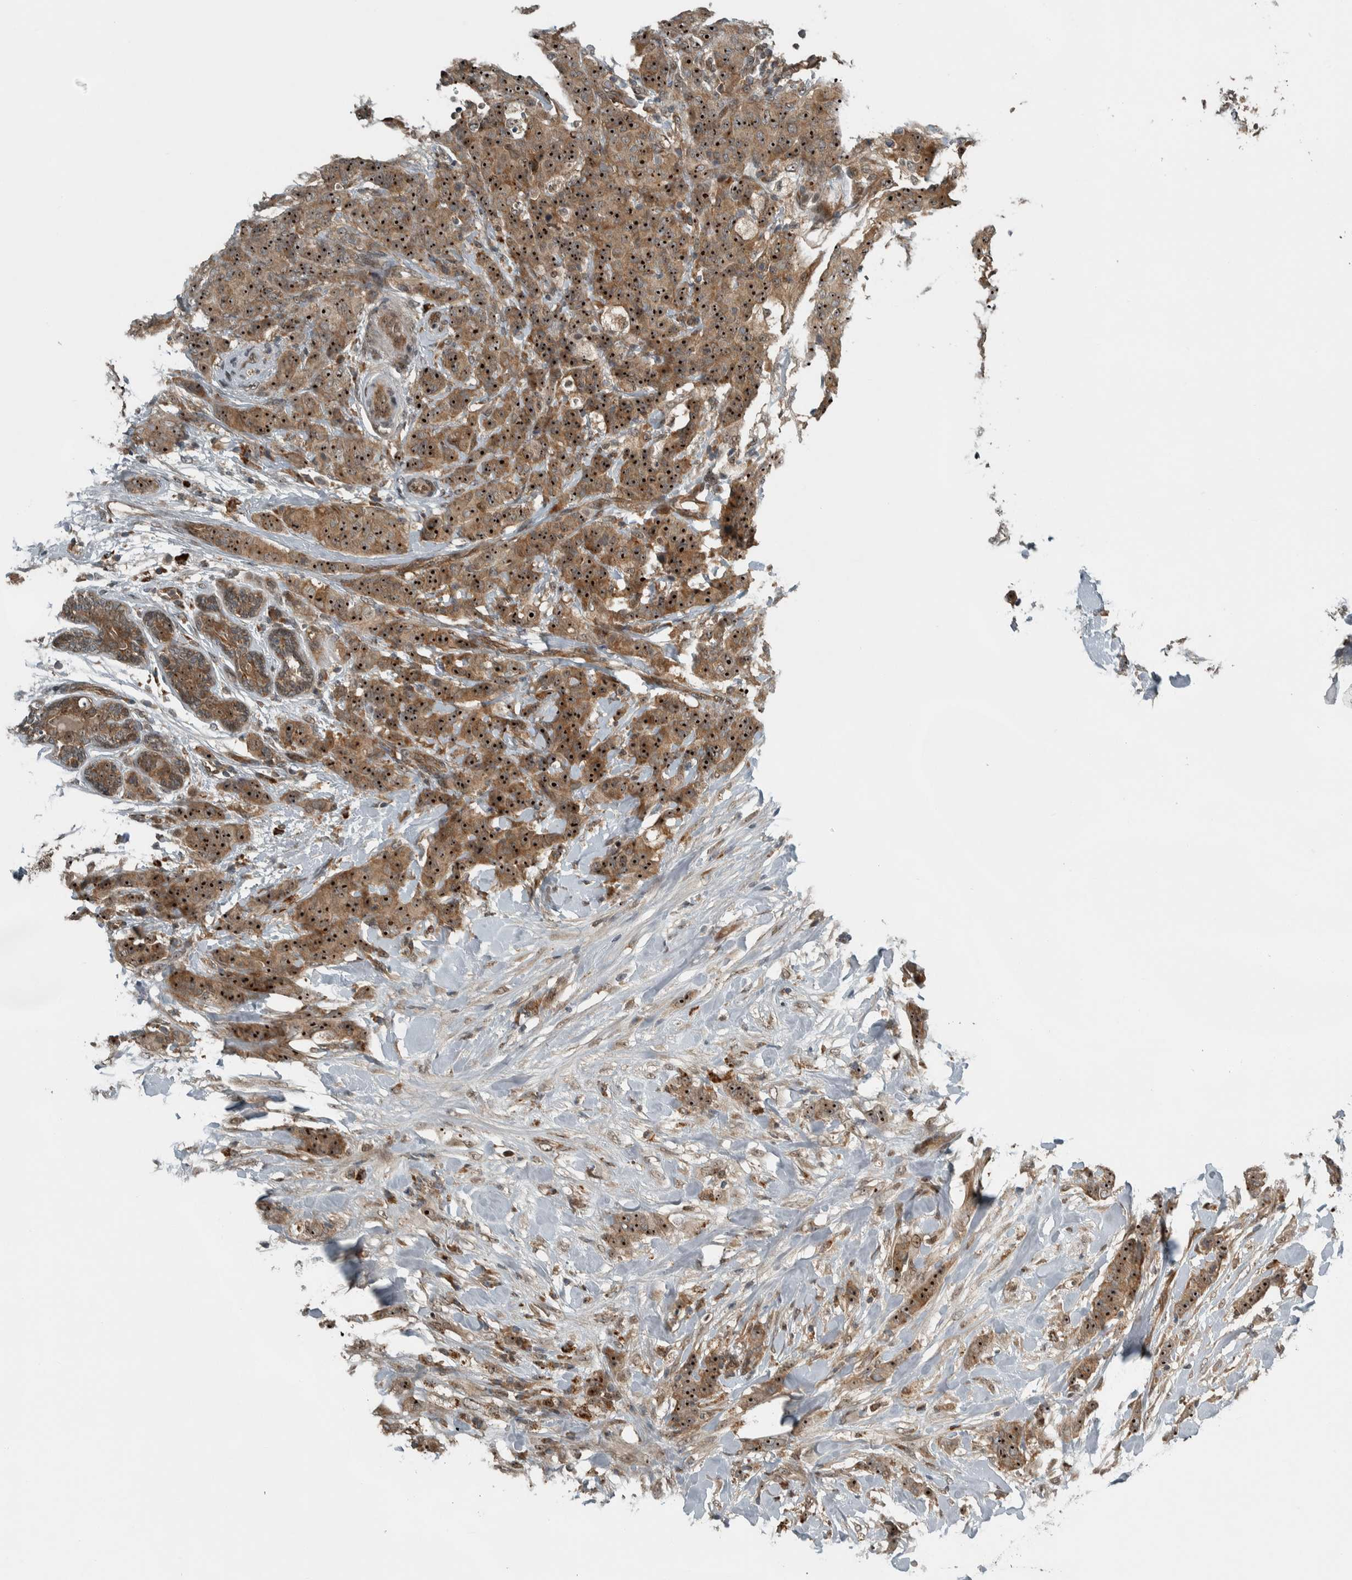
{"staining": {"intensity": "strong", "quantity": ">75%", "location": "cytoplasmic/membranous,nuclear"}, "tissue": "breast cancer", "cell_type": "Tumor cells", "image_type": "cancer", "snomed": [{"axis": "morphology", "description": "Normal tissue, NOS"}, {"axis": "morphology", "description": "Duct carcinoma"}, {"axis": "topography", "description": "Breast"}], "caption": "Tumor cells demonstrate high levels of strong cytoplasmic/membranous and nuclear expression in about >75% of cells in breast cancer. (DAB (3,3'-diaminobenzidine) = brown stain, brightfield microscopy at high magnification).", "gene": "XPO5", "patient": {"sex": "female", "age": 40}}